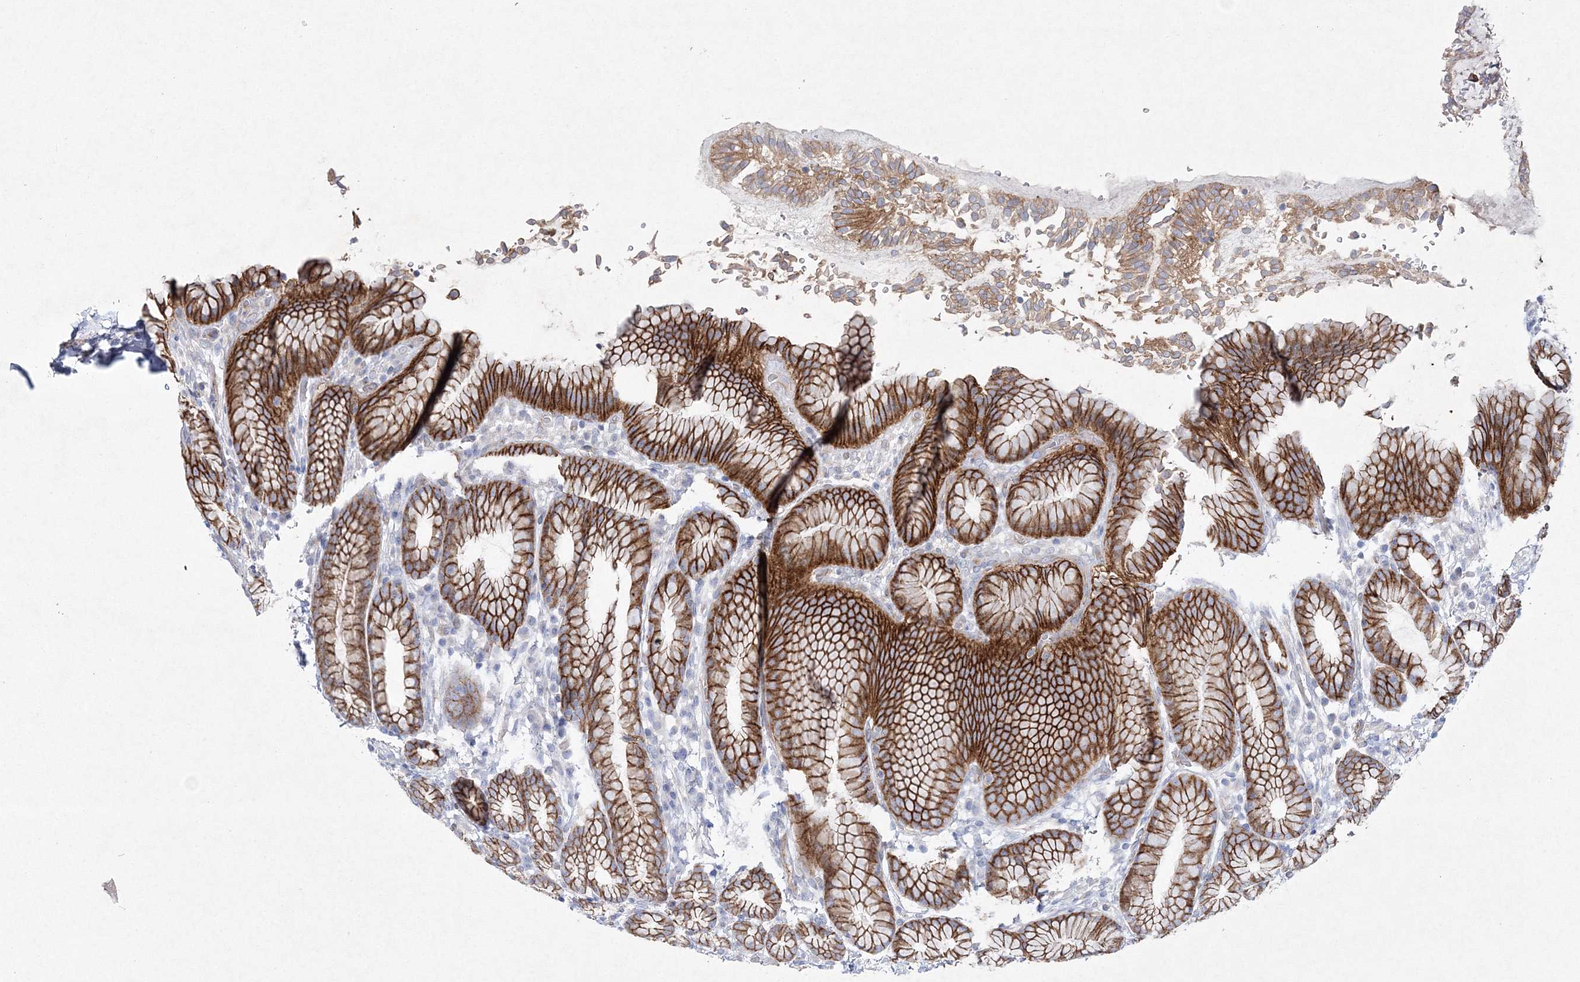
{"staining": {"intensity": "strong", "quantity": ">75%", "location": "cytoplasmic/membranous"}, "tissue": "stomach", "cell_type": "Glandular cells", "image_type": "normal", "snomed": [{"axis": "morphology", "description": "Normal tissue, NOS"}, {"axis": "topography", "description": "Stomach"}], "caption": "Immunohistochemical staining of benign stomach demonstrates strong cytoplasmic/membranous protein positivity in about >75% of glandular cells.", "gene": "NAA40", "patient": {"sex": "male", "age": 42}}